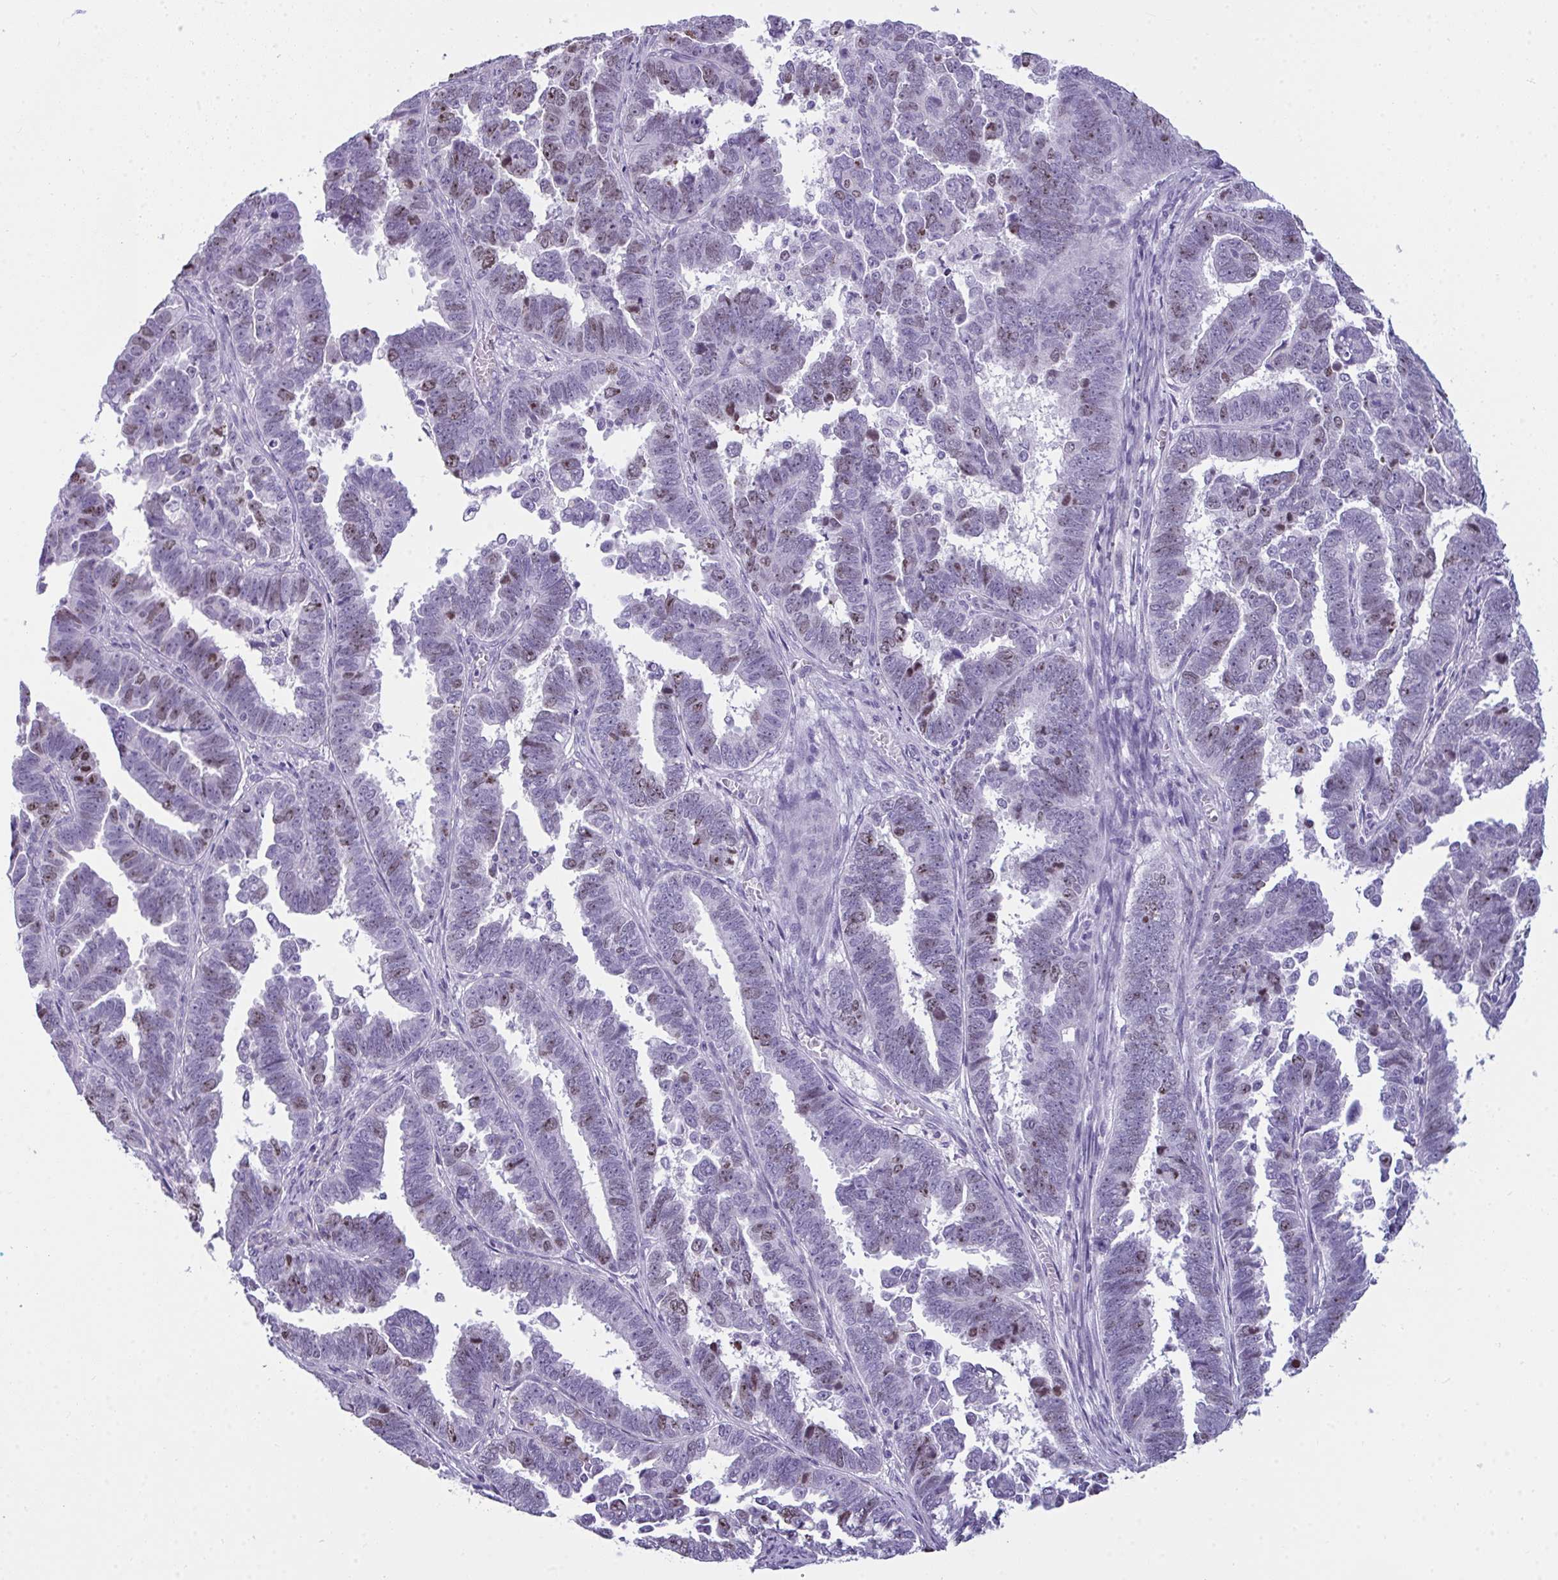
{"staining": {"intensity": "moderate", "quantity": "25%-75%", "location": "nuclear"}, "tissue": "endometrial cancer", "cell_type": "Tumor cells", "image_type": "cancer", "snomed": [{"axis": "morphology", "description": "Adenocarcinoma, NOS"}, {"axis": "topography", "description": "Endometrium"}], "caption": "Protein analysis of endometrial cancer tissue demonstrates moderate nuclear positivity in about 25%-75% of tumor cells.", "gene": "SUZ12", "patient": {"sex": "female", "age": 75}}